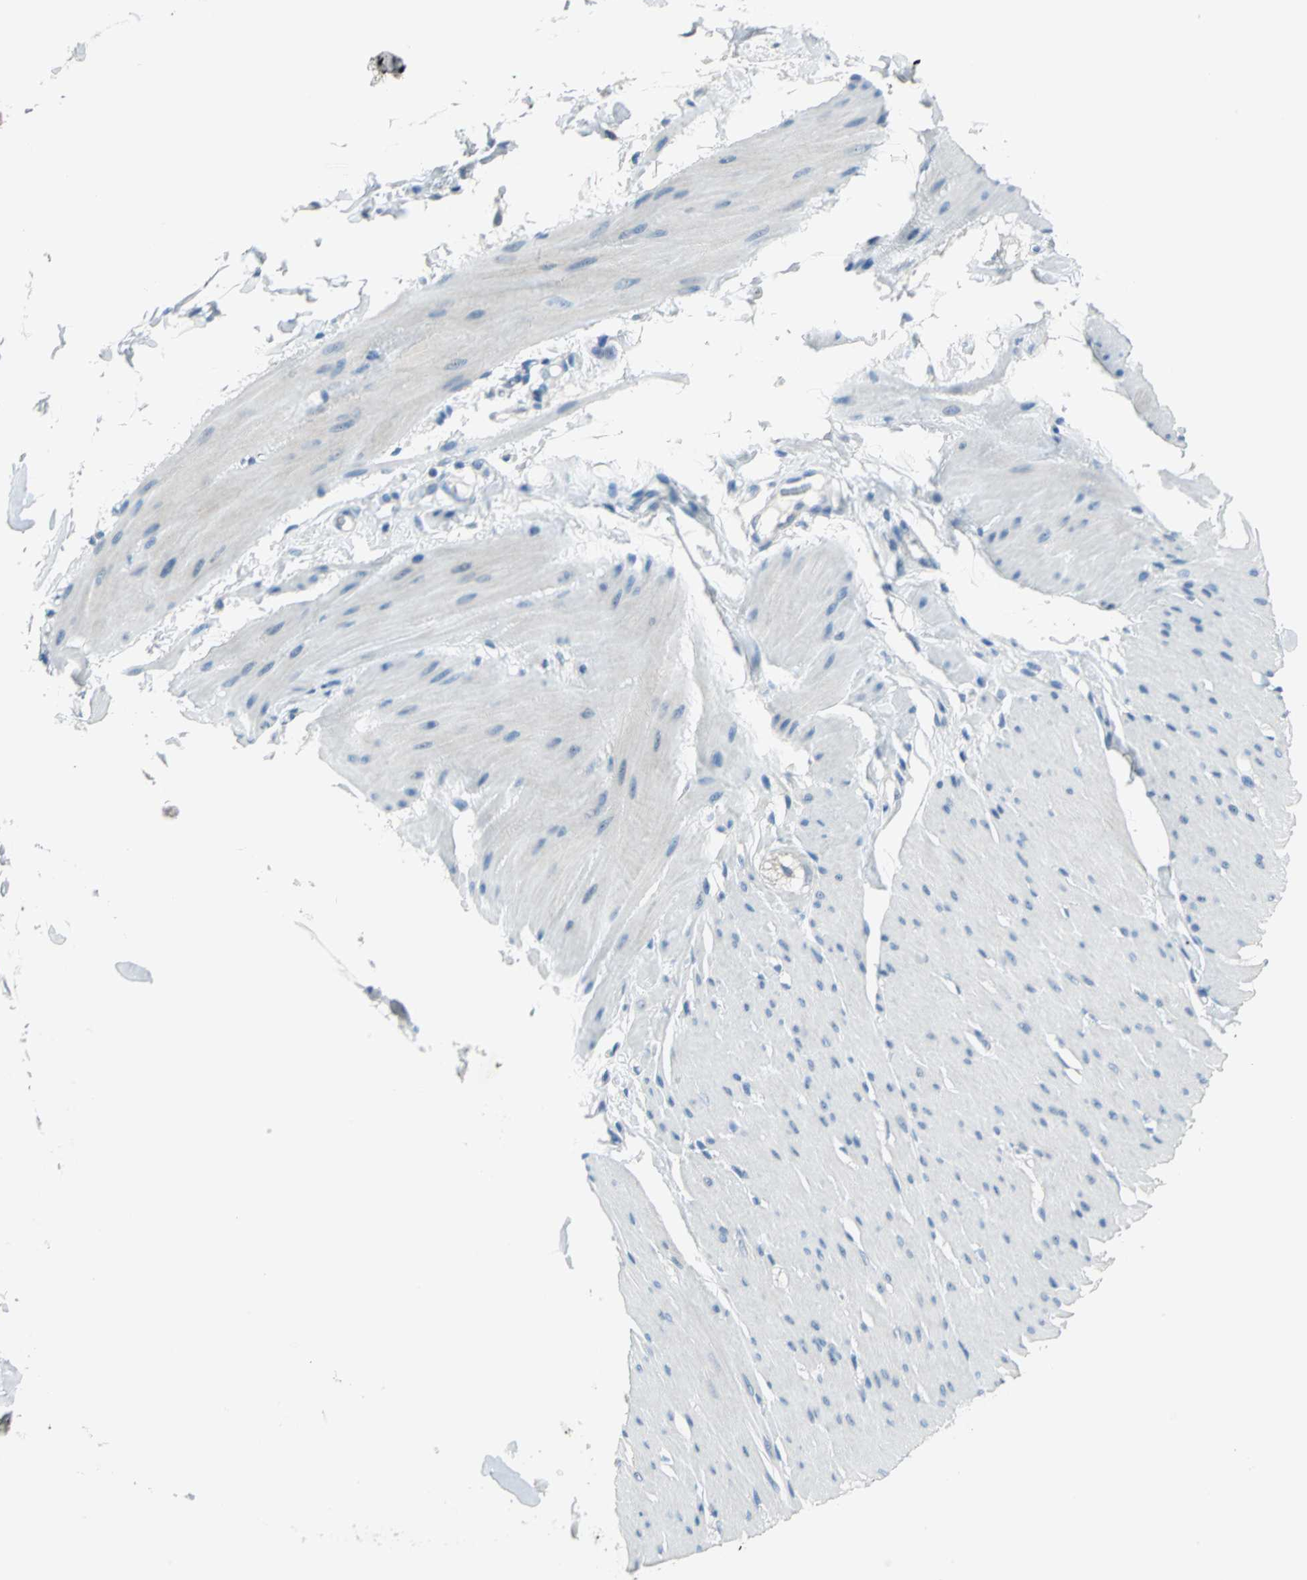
{"staining": {"intensity": "negative", "quantity": "none", "location": "none"}, "tissue": "smooth muscle", "cell_type": "Smooth muscle cells", "image_type": "normal", "snomed": [{"axis": "morphology", "description": "Normal tissue, NOS"}, {"axis": "topography", "description": "Smooth muscle"}, {"axis": "topography", "description": "Colon"}], "caption": "DAB (3,3'-diaminobenzidine) immunohistochemical staining of normal human smooth muscle shows no significant positivity in smooth muscle cells.", "gene": "MUC4", "patient": {"sex": "male", "age": 67}}